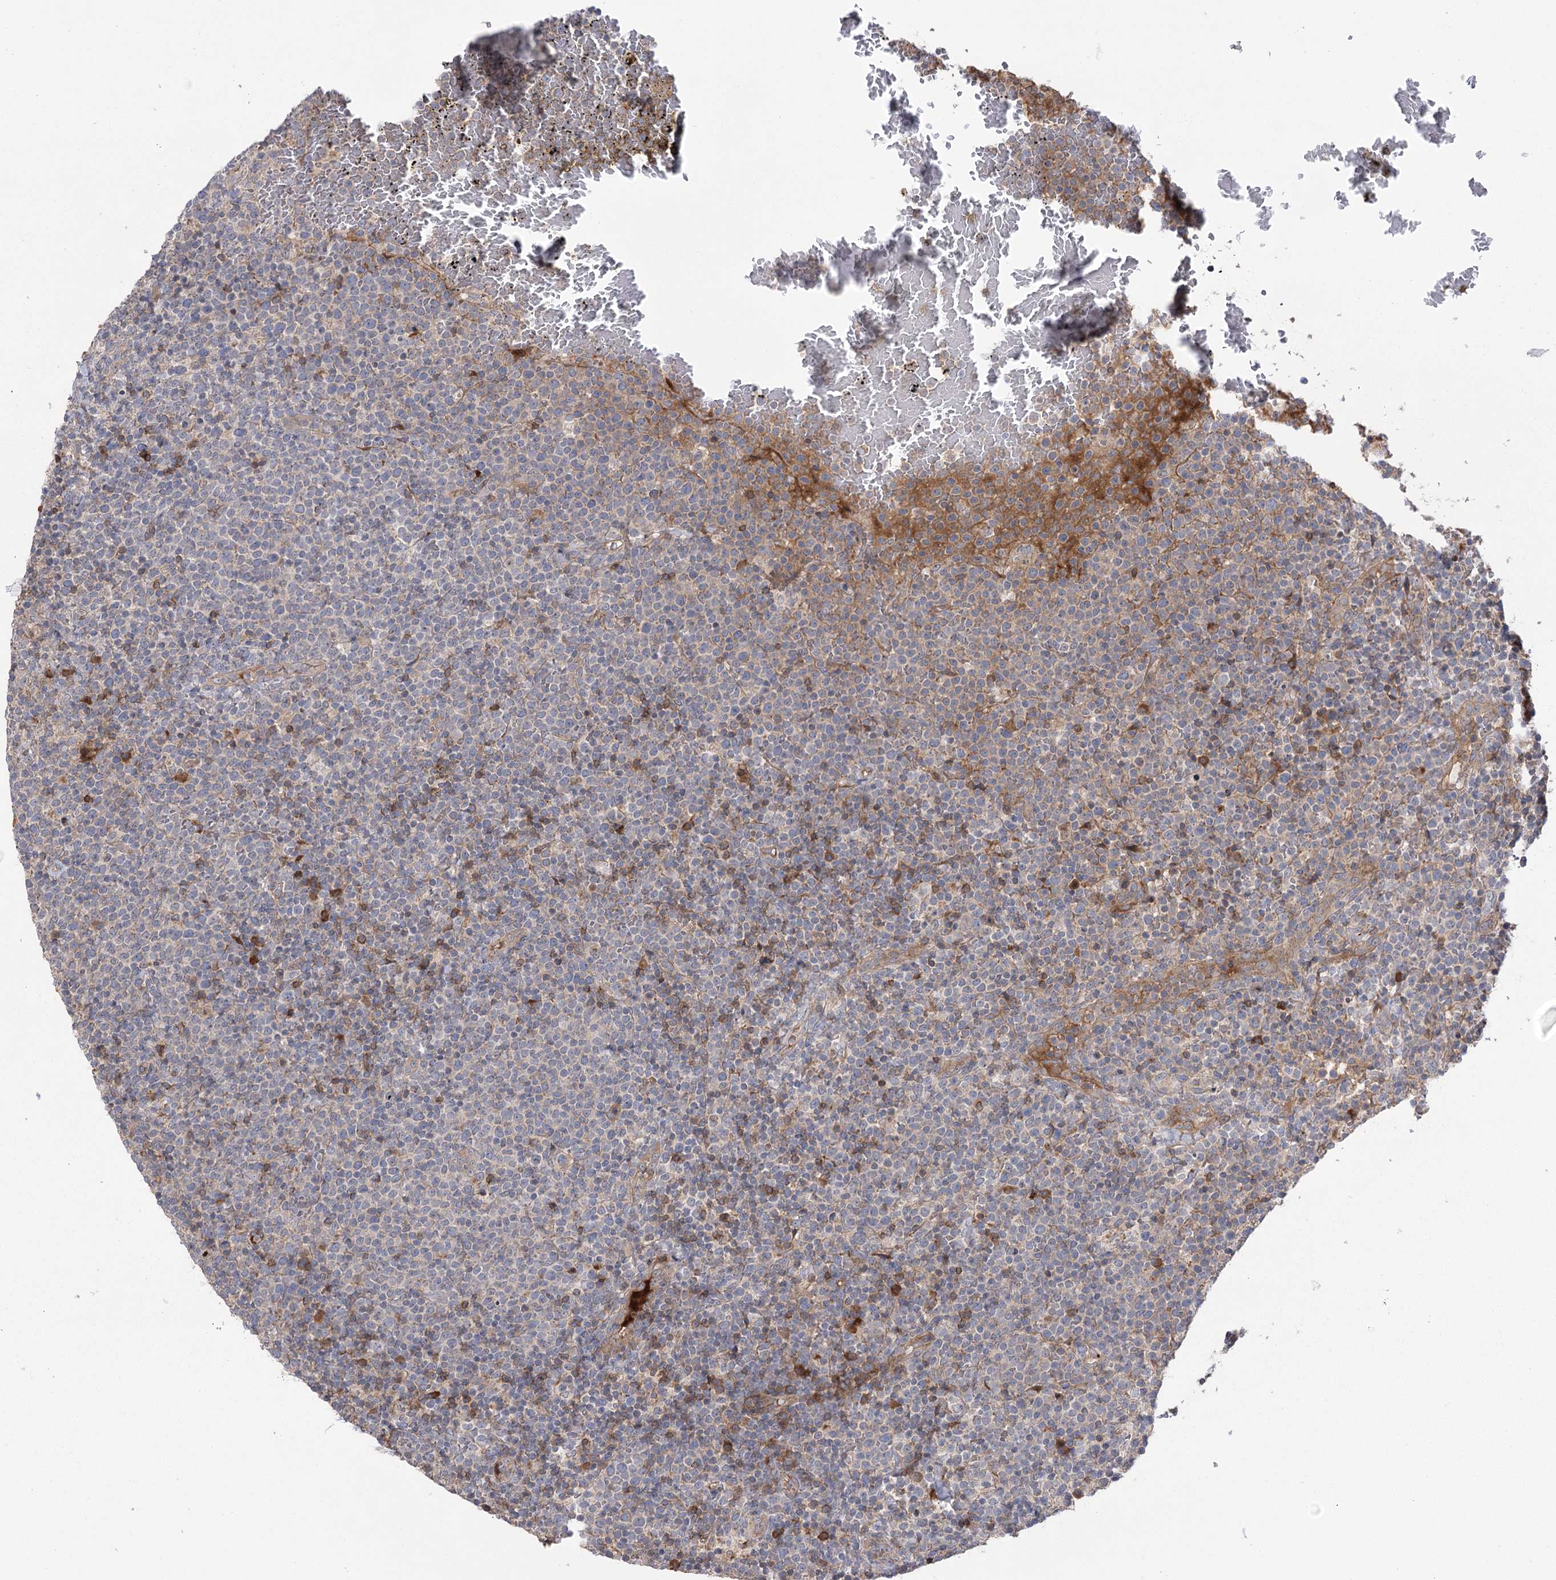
{"staining": {"intensity": "negative", "quantity": "none", "location": "none"}, "tissue": "lymphoma", "cell_type": "Tumor cells", "image_type": "cancer", "snomed": [{"axis": "morphology", "description": "Malignant lymphoma, non-Hodgkin's type, High grade"}, {"axis": "topography", "description": "Lymph node"}], "caption": "Immunohistochemistry micrograph of neoplastic tissue: human high-grade malignant lymphoma, non-Hodgkin's type stained with DAB (3,3'-diaminobenzidine) reveals no significant protein staining in tumor cells. The staining is performed using DAB brown chromogen with nuclei counter-stained in using hematoxylin.", "gene": "KCNN2", "patient": {"sex": "male", "age": 61}}